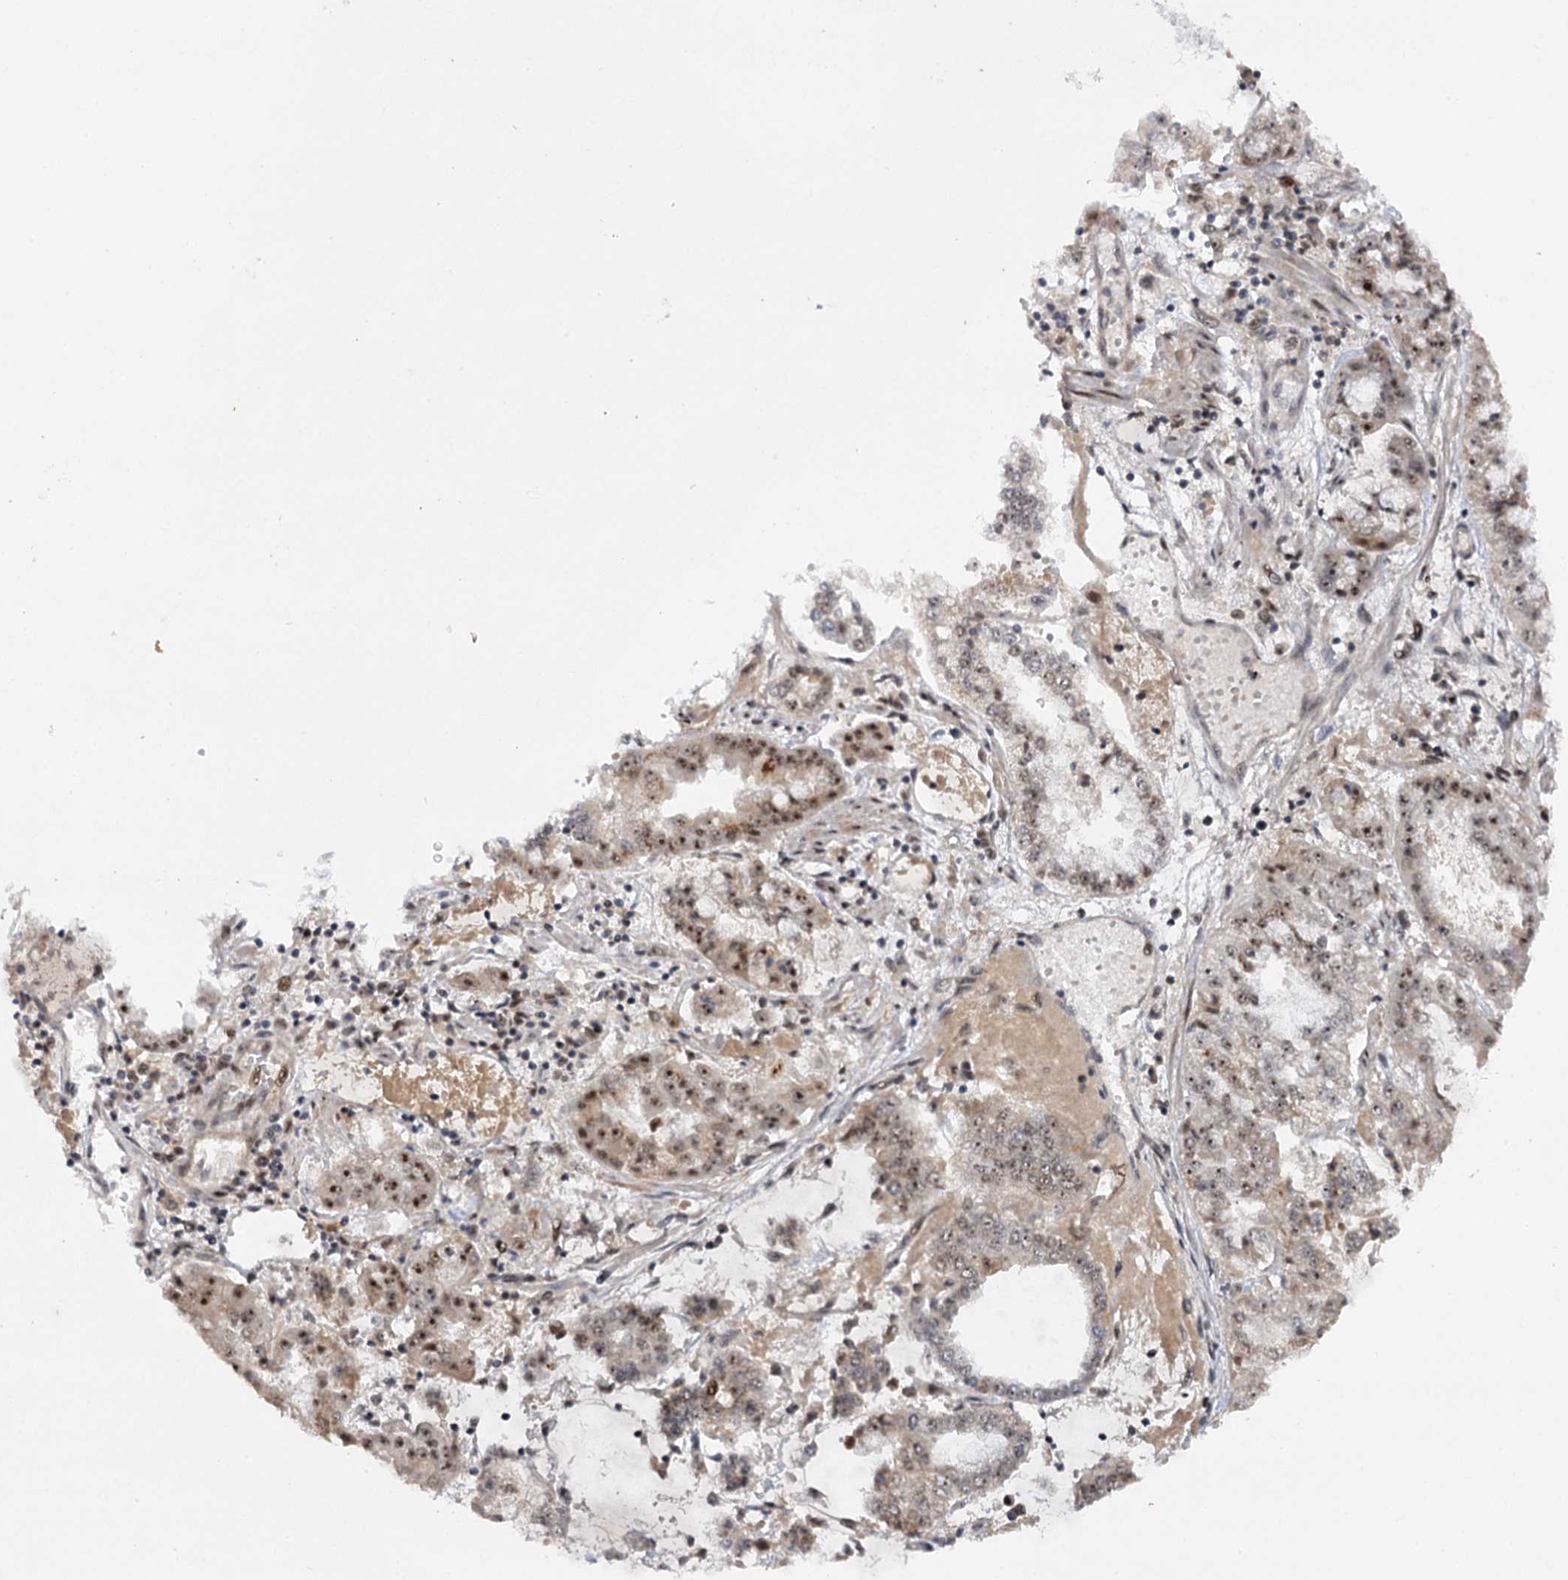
{"staining": {"intensity": "moderate", "quantity": "25%-75%", "location": "nuclear"}, "tissue": "stomach cancer", "cell_type": "Tumor cells", "image_type": "cancer", "snomed": [{"axis": "morphology", "description": "Adenocarcinoma, NOS"}, {"axis": "topography", "description": "Stomach"}], "caption": "This is an image of immunohistochemistry staining of stomach cancer, which shows moderate staining in the nuclear of tumor cells.", "gene": "BUD13", "patient": {"sex": "male", "age": 76}}